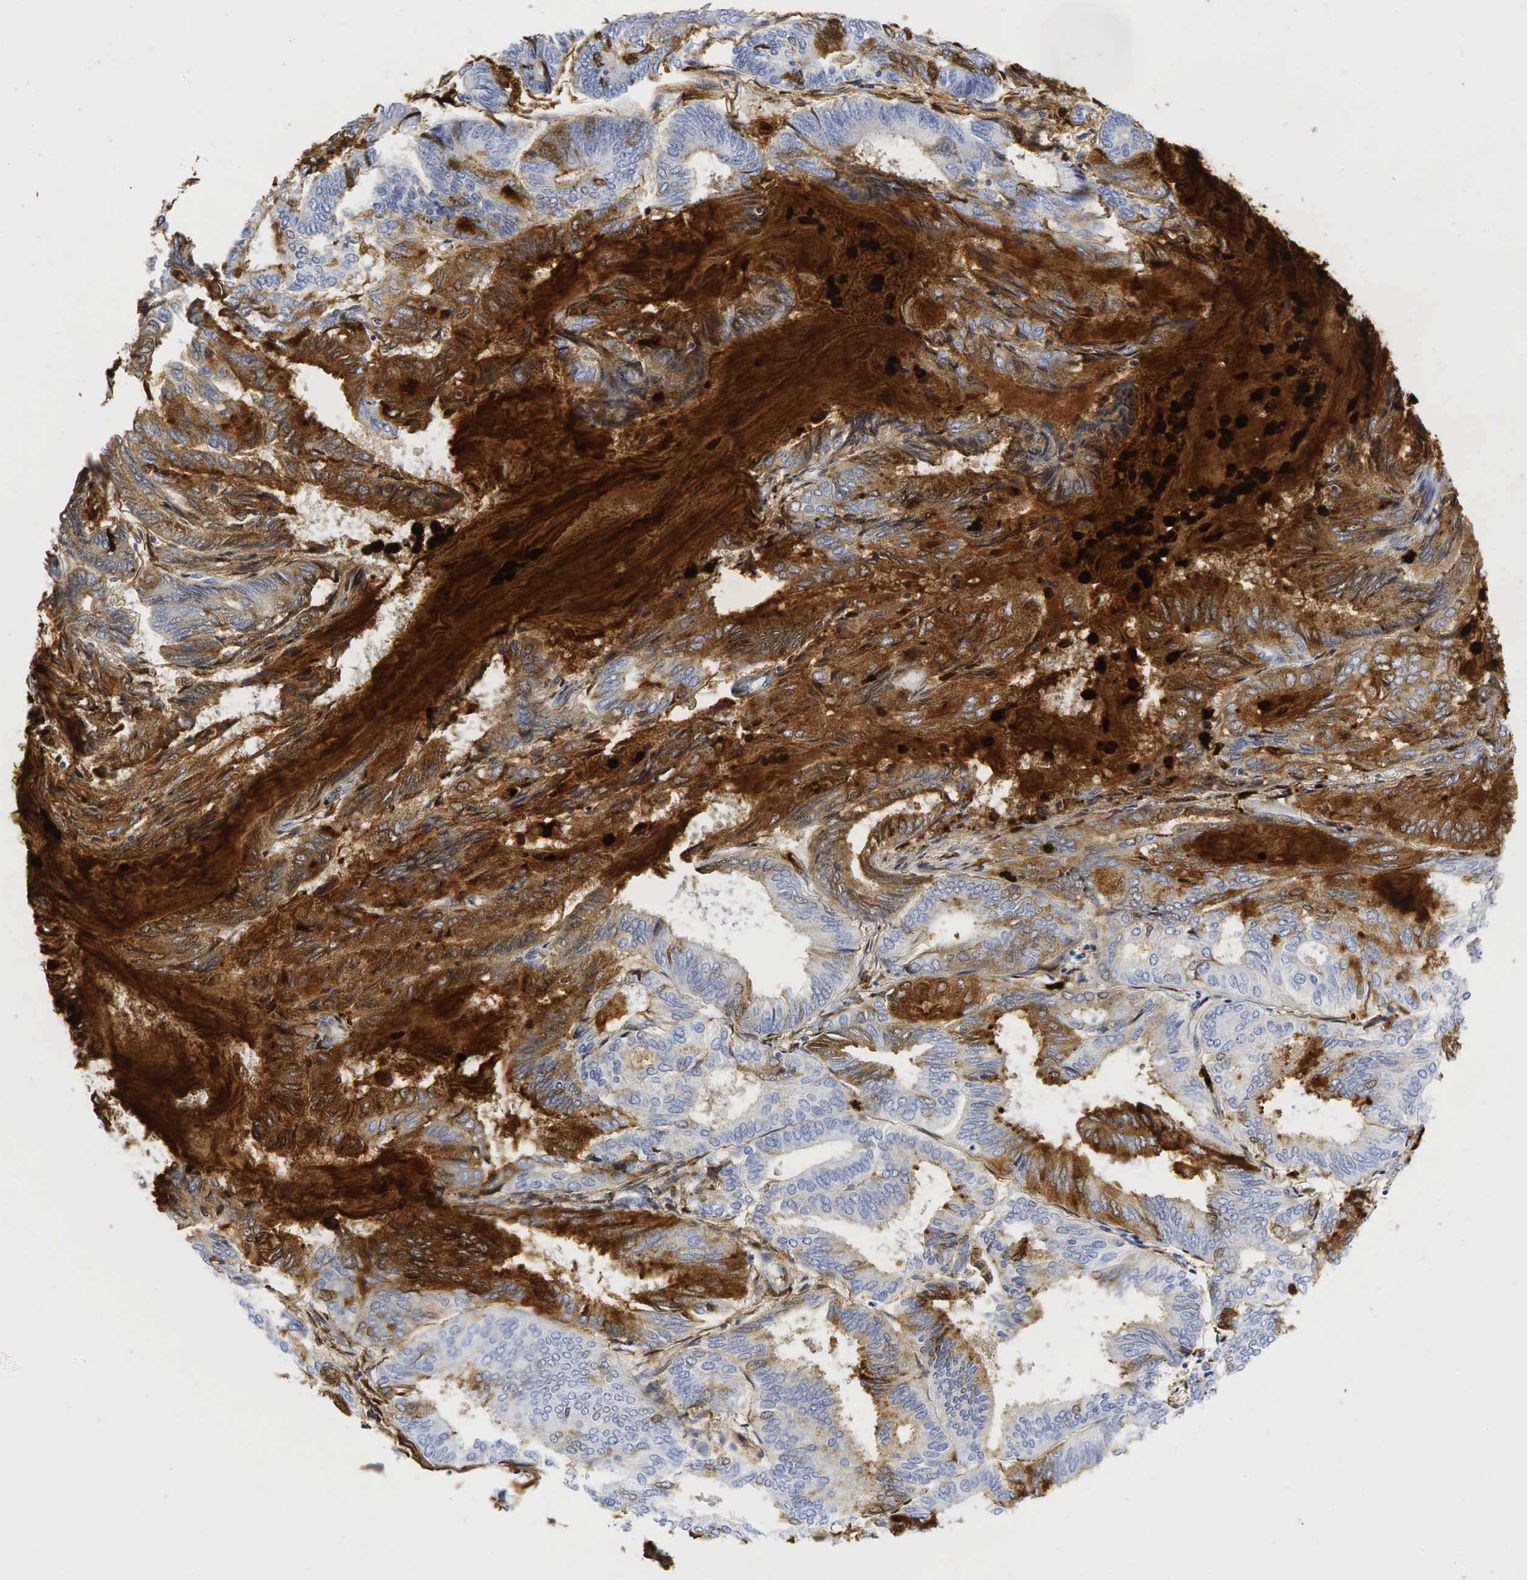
{"staining": {"intensity": "weak", "quantity": "<25%", "location": "cytoplasmic/membranous"}, "tissue": "endometrial cancer", "cell_type": "Tumor cells", "image_type": "cancer", "snomed": [{"axis": "morphology", "description": "Adenocarcinoma, NOS"}, {"axis": "topography", "description": "Endometrium"}], "caption": "Micrograph shows no protein positivity in tumor cells of endometrial cancer tissue.", "gene": "LYZ", "patient": {"sex": "female", "age": 59}}